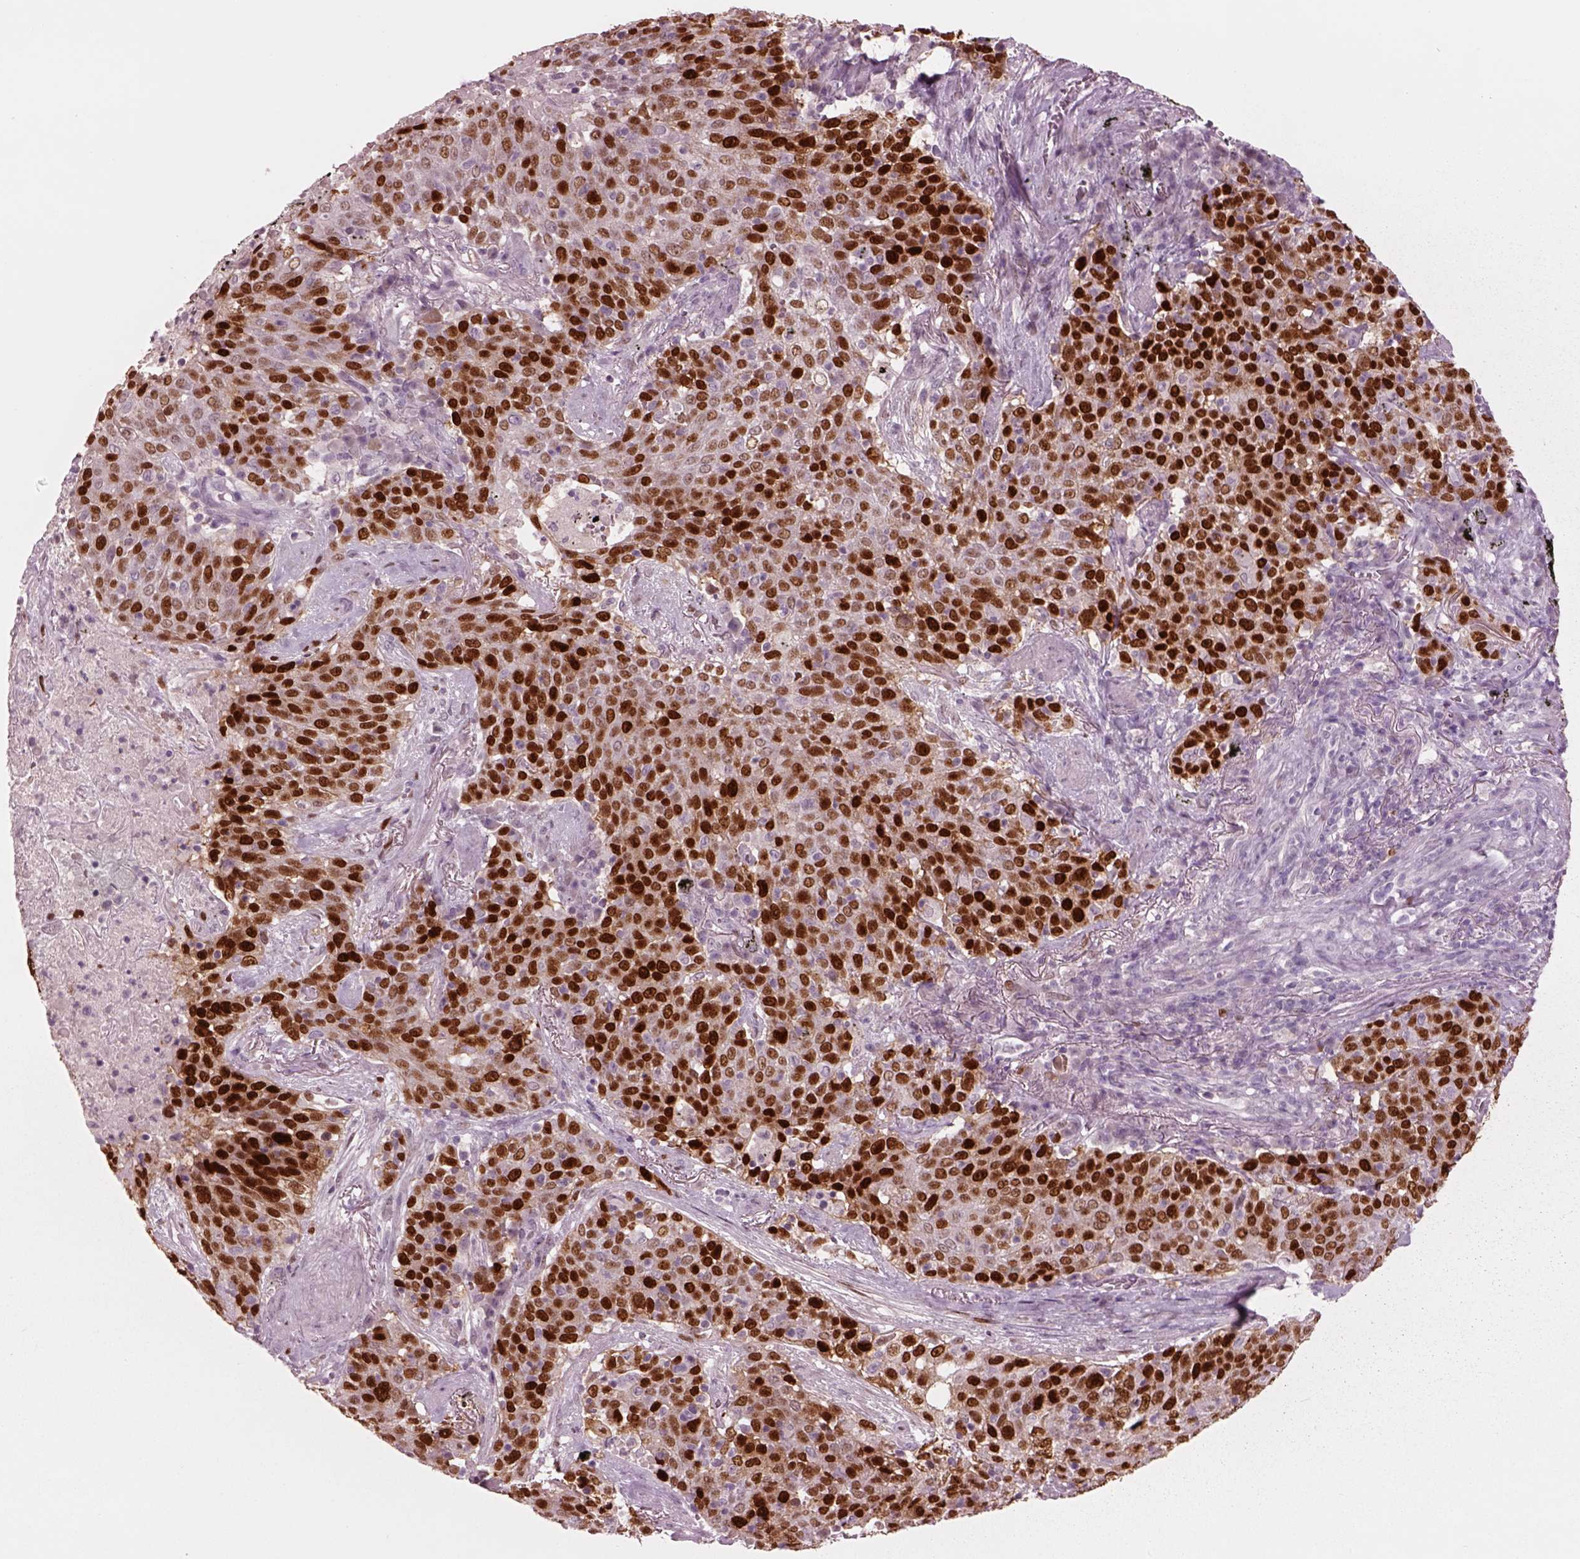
{"staining": {"intensity": "strong", "quantity": ">75%", "location": "nuclear"}, "tissue": "lung cancer", "cell_type": "Tumor cells", "image_type": "cancer", "snomed": [{"axis": "morphology", "description": "Squamous cell carcinoma, NOS"}, {"axis": "topography", "description": "Lung"}], "caption": "Strong nuclear expression is identified in approximately >75% of tumor cells in lung squamous cell carcinoma. (brown staining indicates protein expression, while blue staining denotes nuclei).", "gene": "SOX9", "patient": {"sex": "male", "age": 82}}